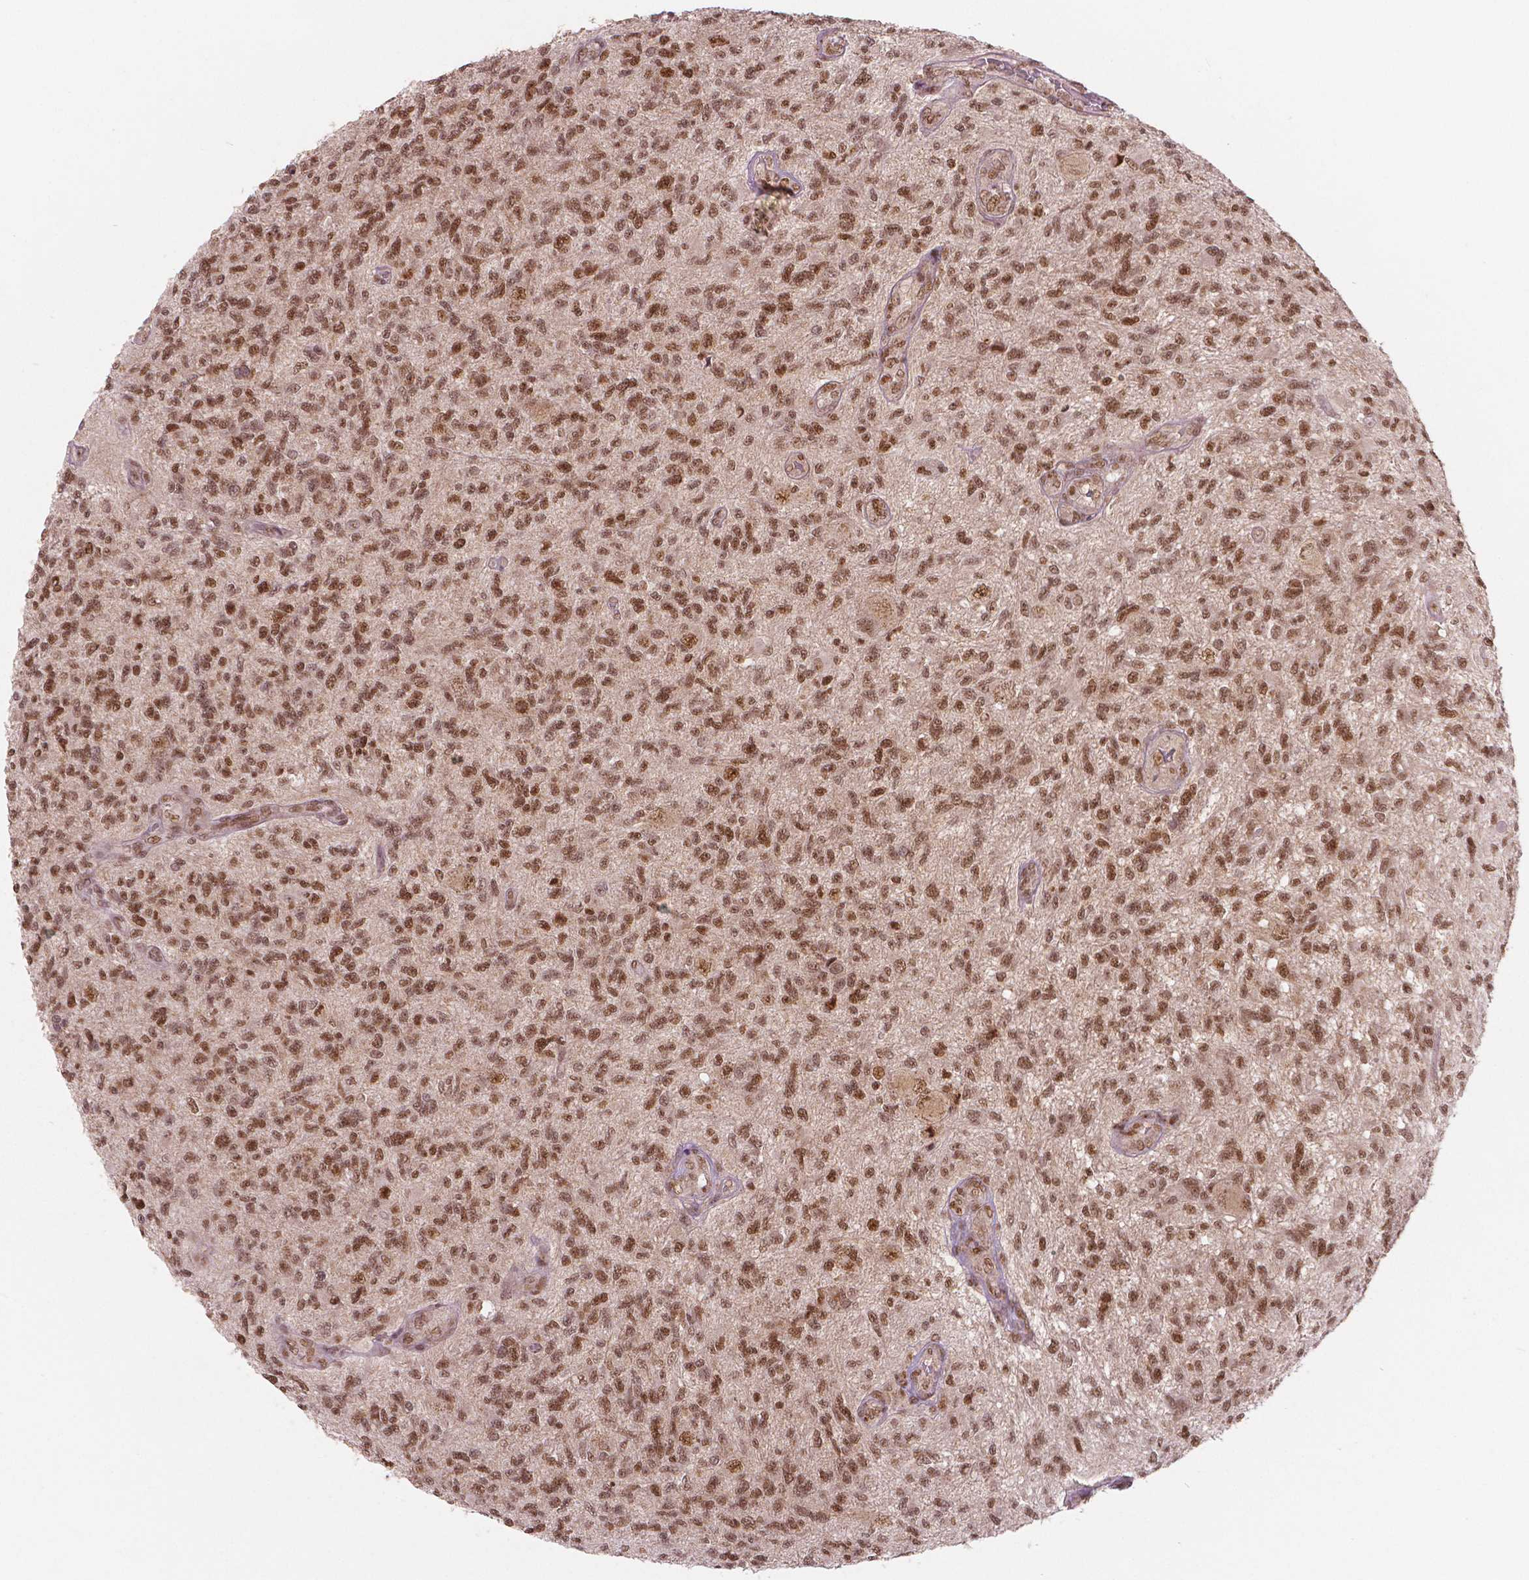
{"staining": {"intensity": "moderate", "quantity": ">75%", "location": "nuclear"}, "tissue": "glioma", "cell_type": "Tumor cells", "image_type": "cancer", "snomed": [{"axis": "morphology", "description": "Glioma, malignant, High grade"}, {"axis": "topography", "description": "Brain"}], "caption": "A high-resolution histopathology image shows IHC staining of malignant glioma (high-grade), which exhibits moderate nuclear positivity in about >75% of tumor cells.", "gene": "NSD2", "patient": {"sex": "male", "age": 56}}